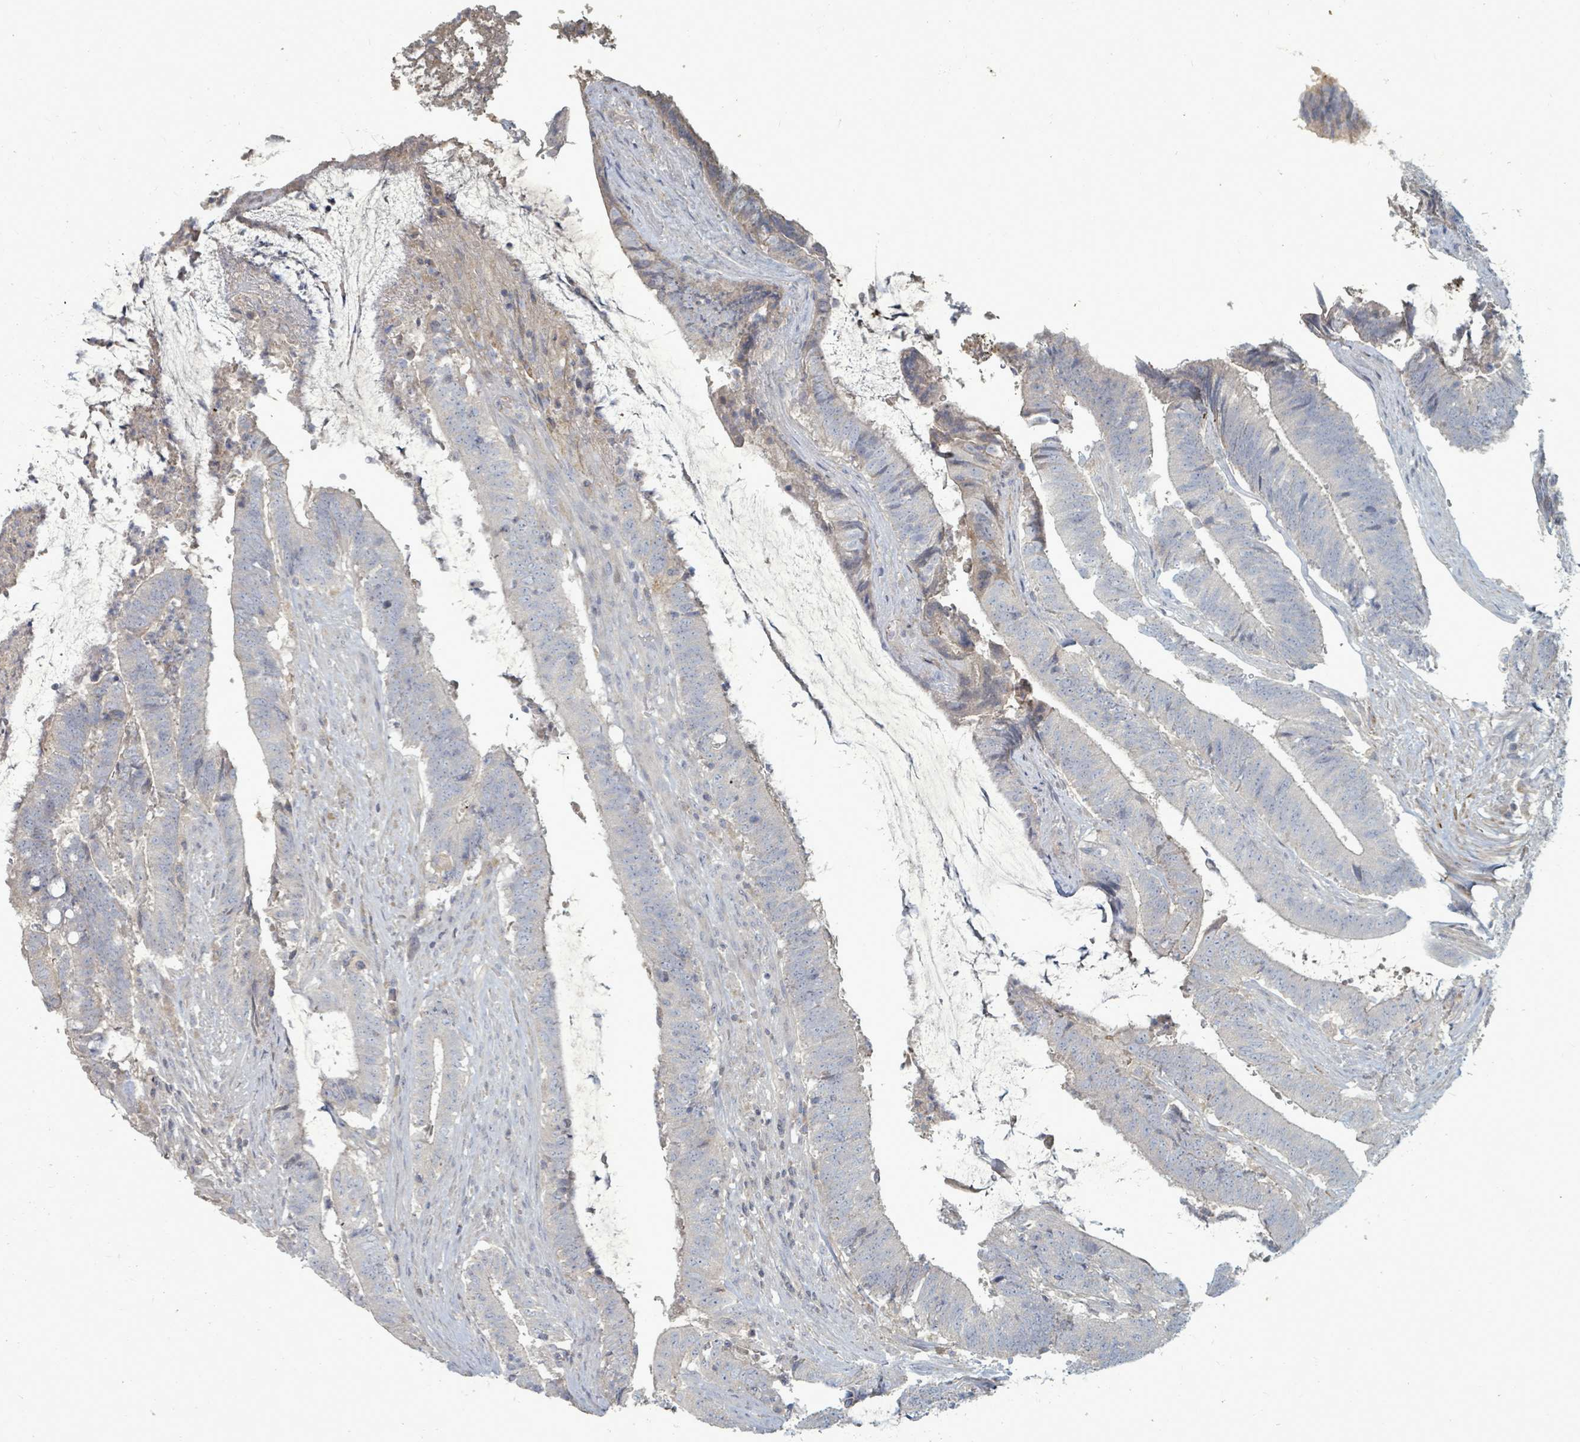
{"staining": {"intensity": "negative", "quantity": "none", "location": "none"}, "tissue": "colorectal cancer", "cell_type": "Tumor cells", "image_type": "cancer", "snomed": [{"axis": "morphology", "description": "Adenocarcinoma, NOS"}, {"axis": "topography", "description": "Colon"}], "caption": "Colorectal cancer (adenocarcinoma) stained for a protein using immunohistochemistry reveals no positivity tumor cells.", "gene": "ARGFX", "patient": {"sex": "female", "age": 43}}